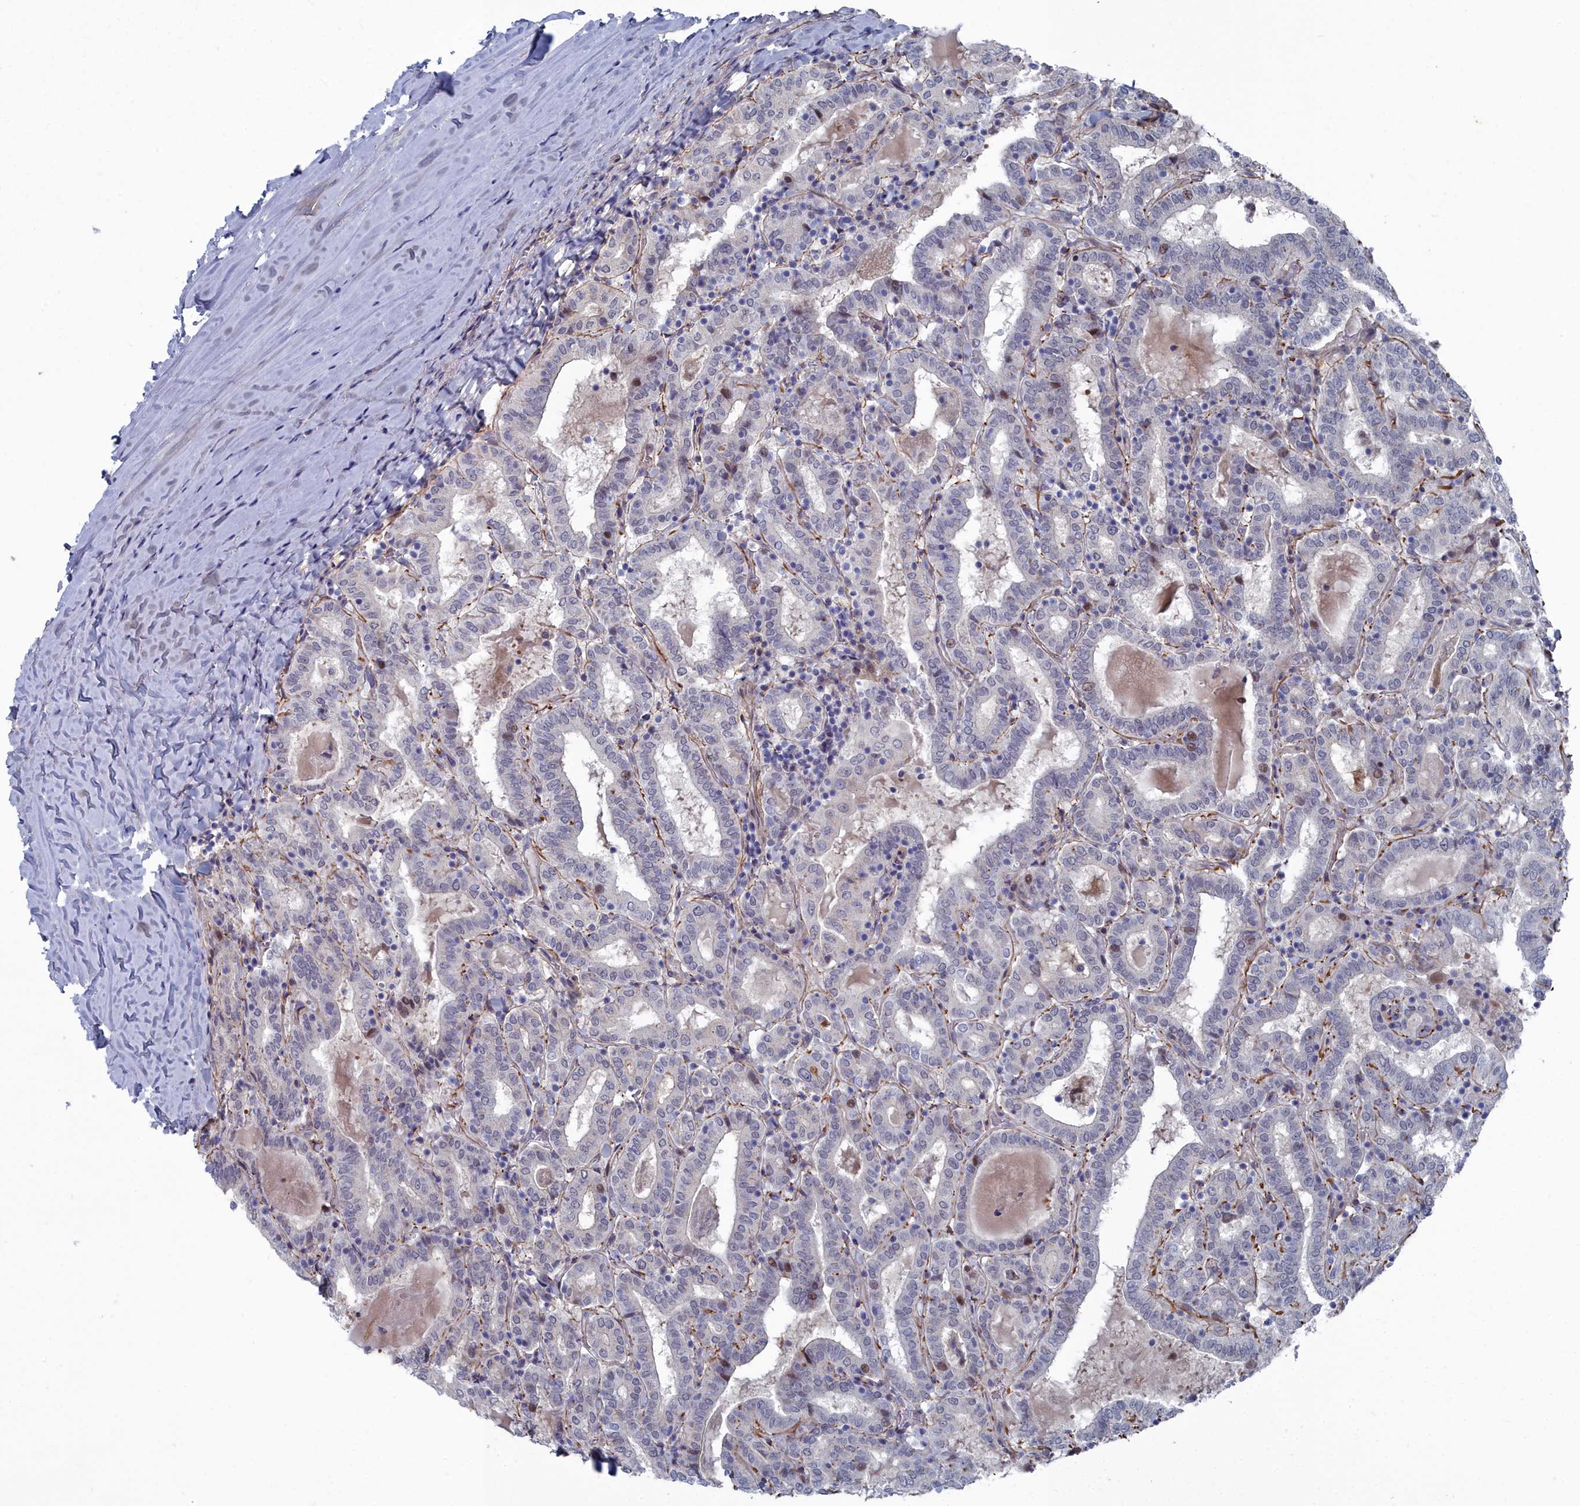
{"staining": {"intensity": "negative", "quantity": "none", "location": "none"}, "tissue": "thyroid cancer", "cell_type": "Tumor cells", "image_type": "cancer", "snomed": [{"axis": "morphology", "description": "Papillary adenocarcinoma, NOS"}, {"axis": "topography", "description": "Thyroid gland"}], "caption": "Papillary adenocarcinoma (thyroid) stained for a protein using IHC demonstrates no staining tumor cells.", "gene": "SHISAL2A", "patient": {"sex": "female", "age": 72}}